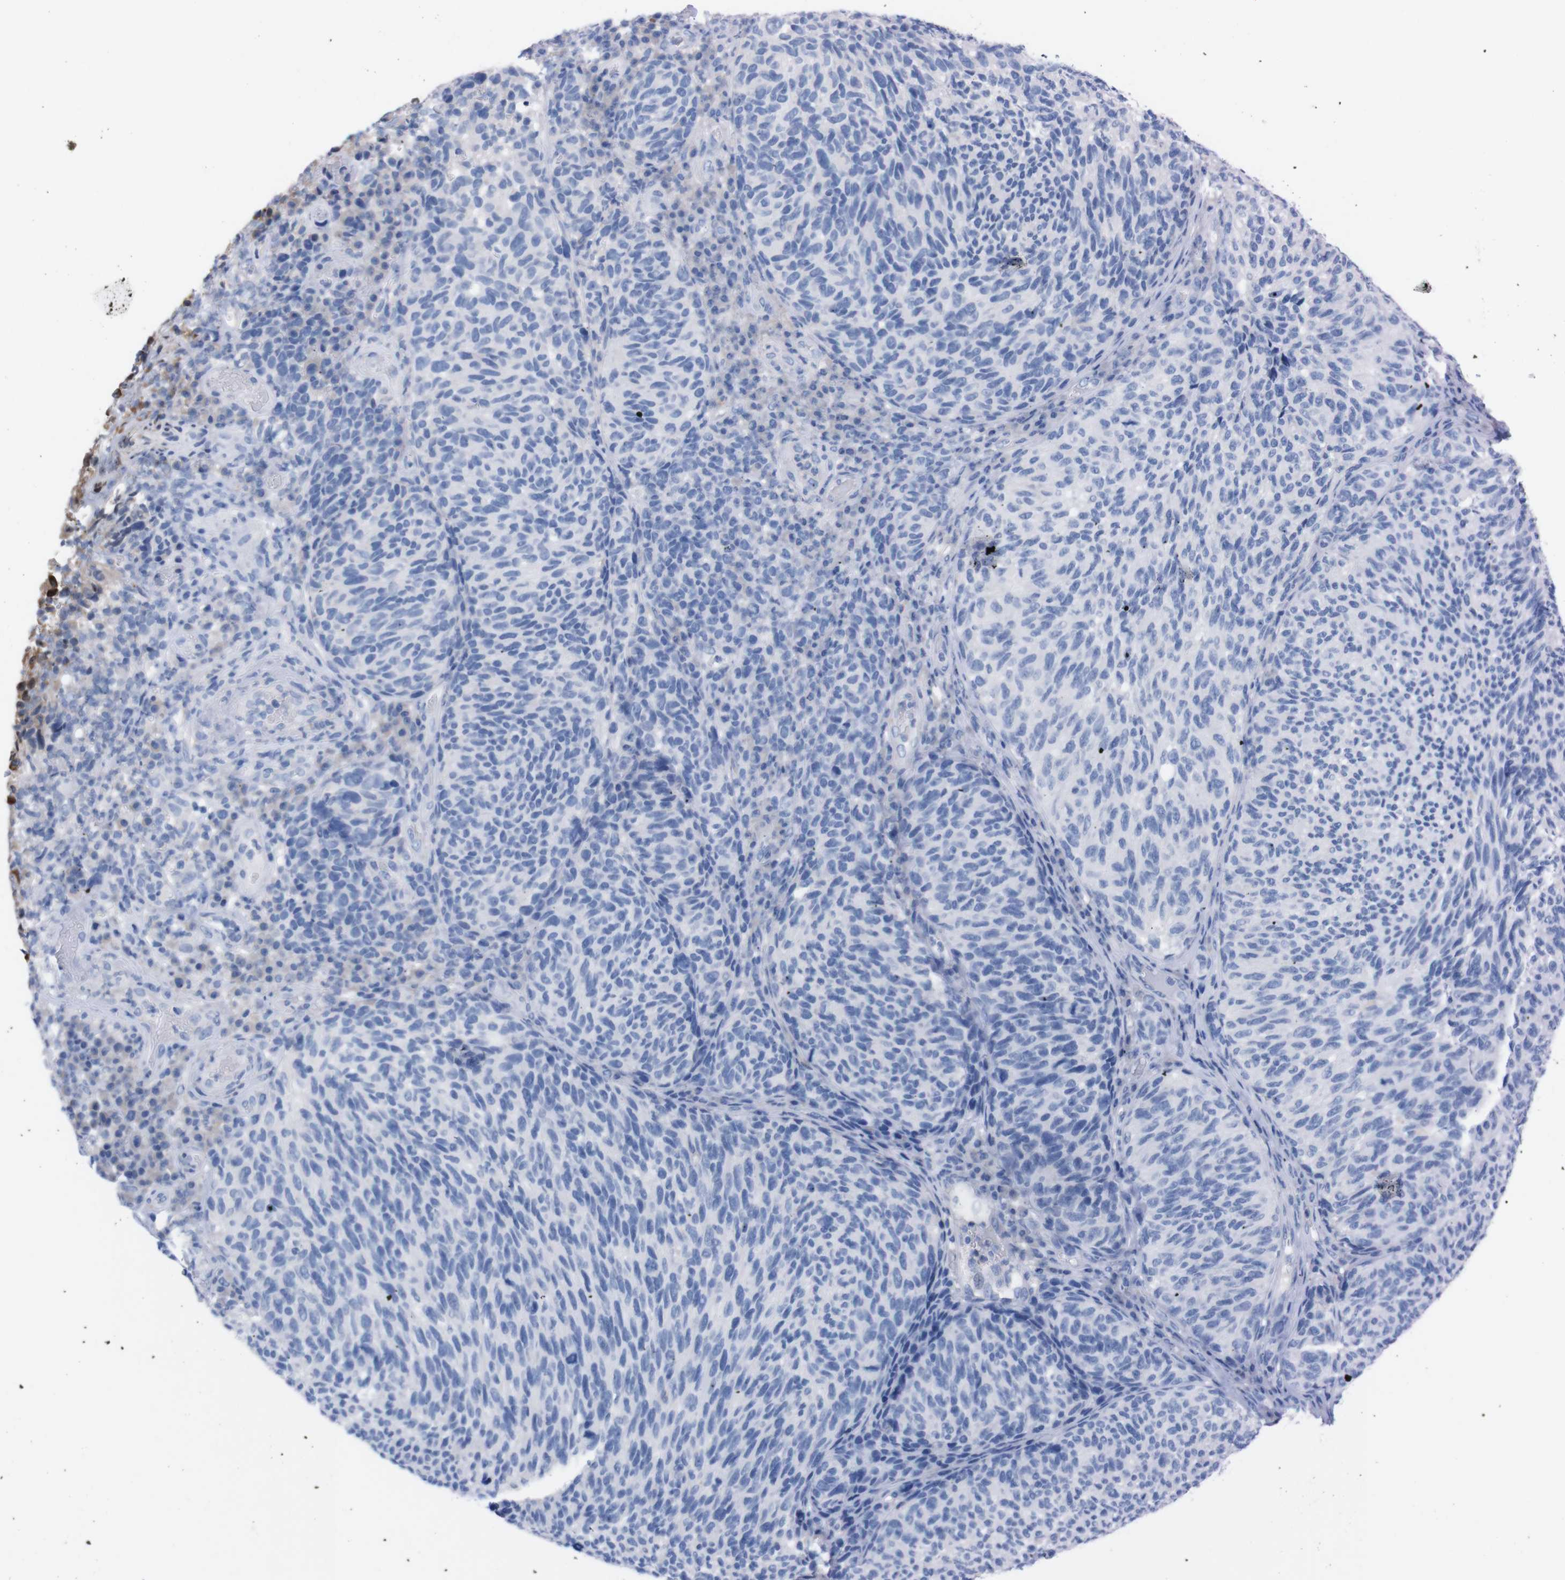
{"staining": {"intensity": "negative", "quantity": "none", "location": "none"}, "tissue": "melanoma", "cell_type": "Tumor cells", "image_type": "cancer", "snomed": [{"axis": "morphology", "description": "Malignant melanoma, NOS"}, {"axis": "topography", "description": "Skin"}], "caption": "DAB immunohistochemical staining of malignant melanoma reveals no significant positivity in tumor cells.", "gene": "TMEM243", "patient": {"sex": "female", "age": 73}}